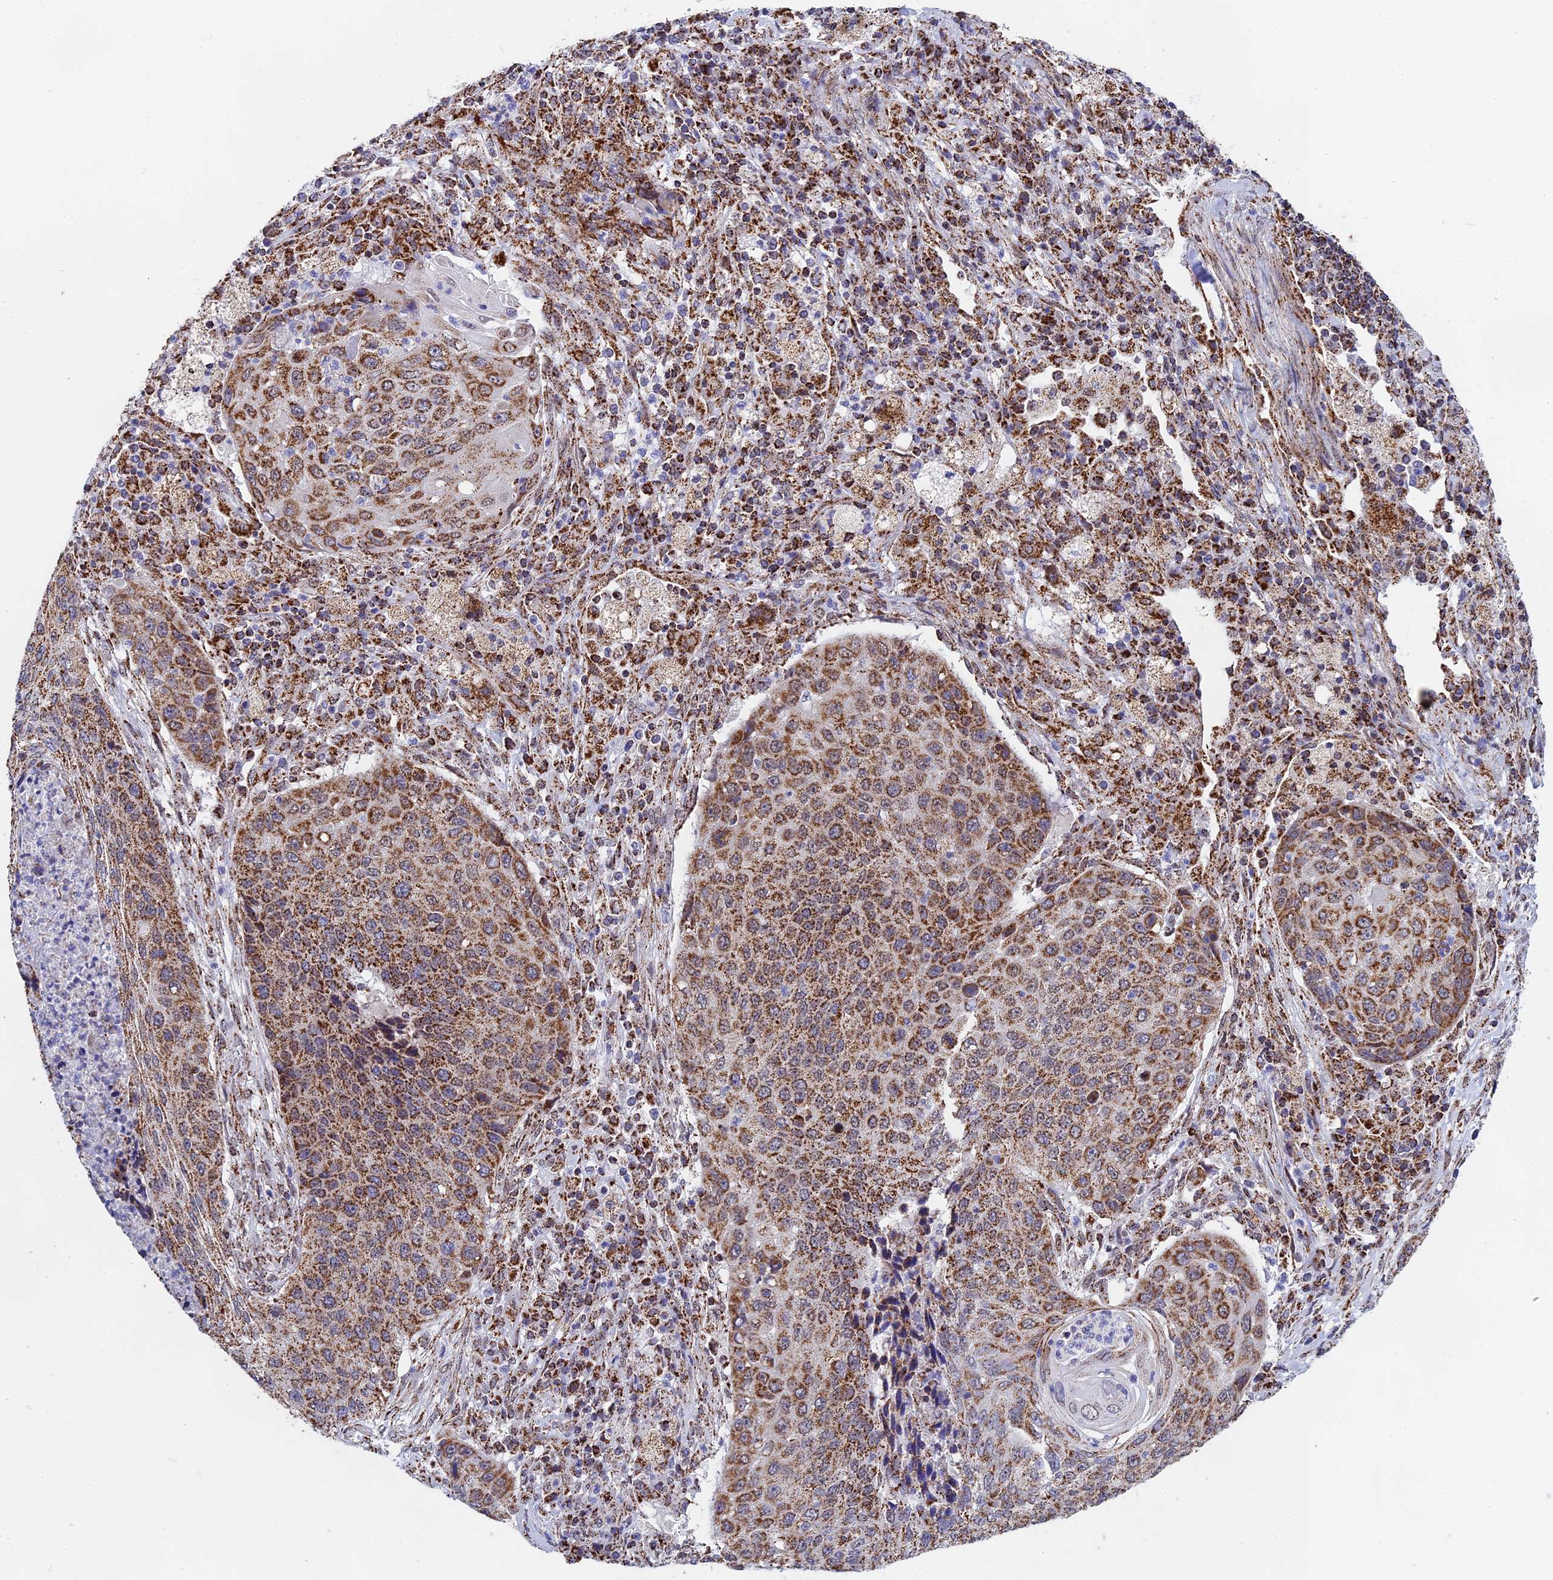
{"staining": {"intensity": "strong", "quantity": ">75%", "location": "cytoplasmic/membranous"}, "tissue": "lung cancer", "cell_type": "Tumor cells", "image_type": "cancer", "snomed": [{"axis": "morphology", "description": "Squamous cell carcinoma, NOS"}, {"axis": "topography", "description": "Lung"}], "caption": "Immunohistochemistry of human squamous cell carcinoma (lung) exhibits high levels of strong cytoplasmic/membranous staining in about >75% of tumor cells. The protein is stained brown, and the nuclei are stained in blue (DAB (3,3'-diaminobenzidine) IHC with brightfield microscopy, high magnification).", "gene": "CDC16", "patient": {"sex": "female", "age": 63}}